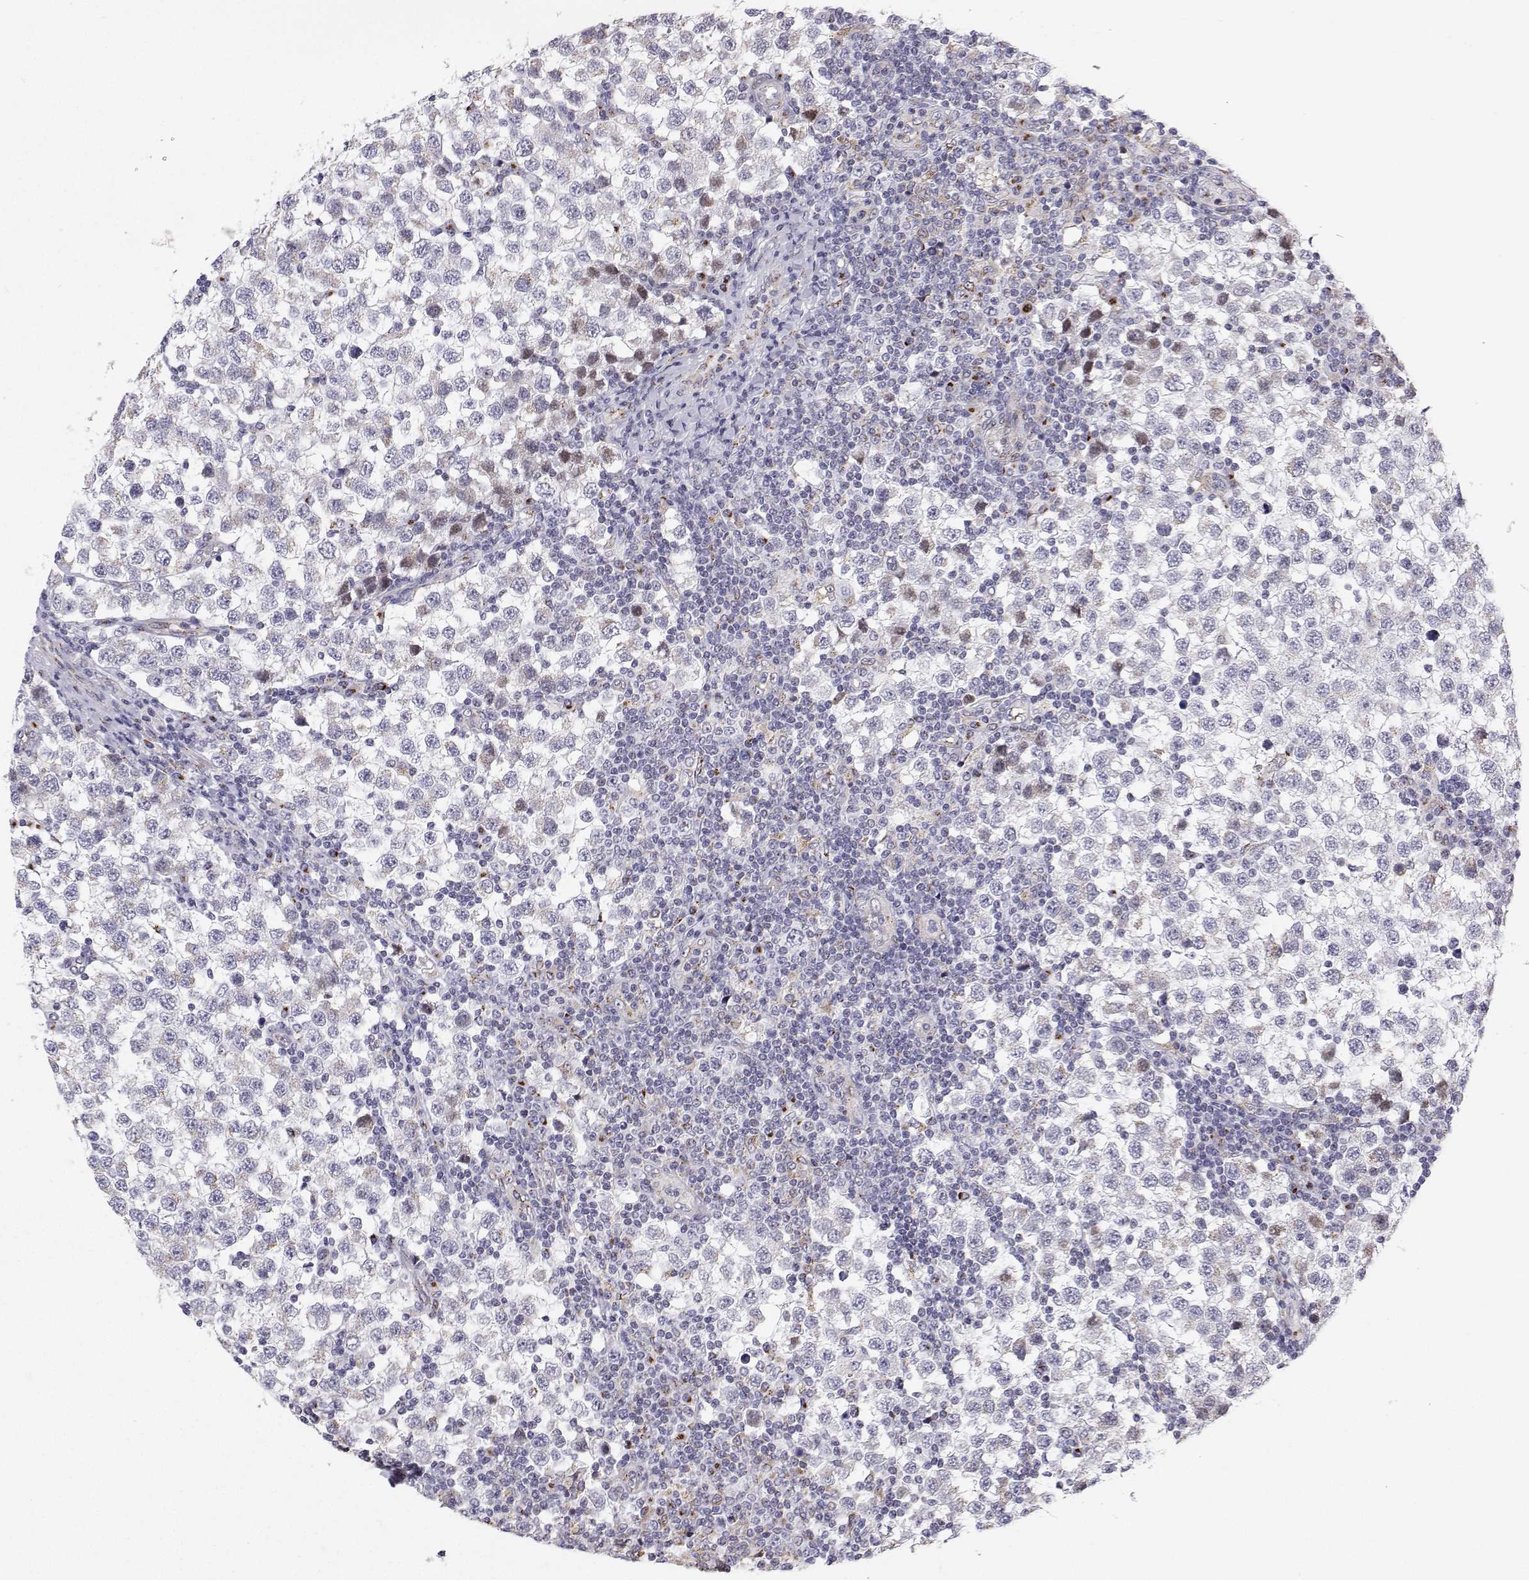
{"staining": {"intensity": "negative", "quantity": "none", "location": "none"}, "tissue": "testis cancer", "cell_type": "Tumor cells", "image_type": "cancer", "snomed": [{"axis": "morphology", "description": "Seminoma, NOS"}, {"axis": "topography", "description": "Testis"}], "caption": "This is an IHC histopathology image of human testis seminoma. There is no staining in tumor cells.", "gene": "STARD13", "patient": {"sex": "male", "age": 34}}